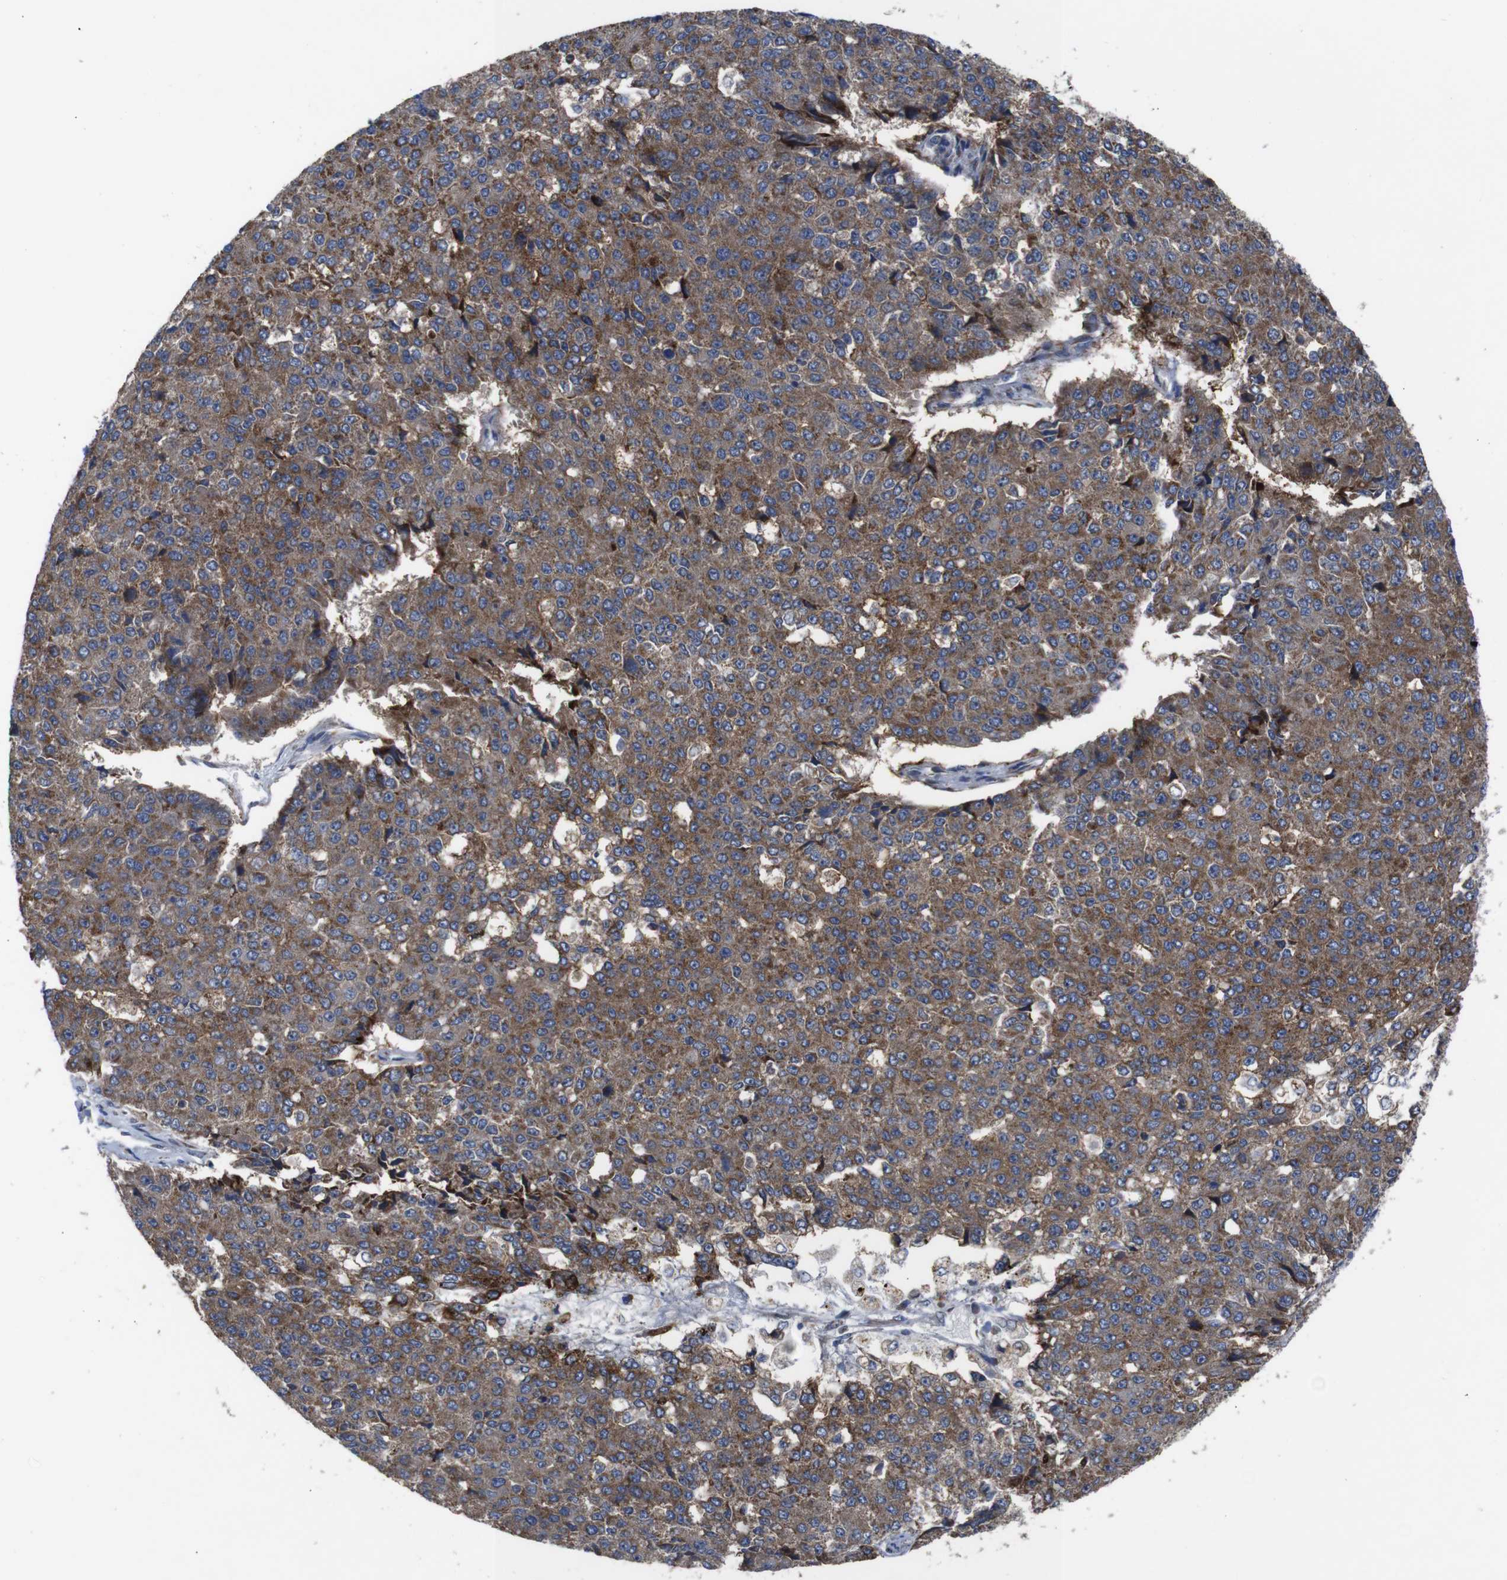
{"staining": {"intensity": "moderate", "quantity": ">75%", "location": "cytoplasmic/membranous"}, "tissue": "pancreatic cancer", "cell_type": "Tumor cells", "image_type": "cancer", "snomed": [{"axis": "morphology", "description": "Adenocarcinoma, NOS"}, {"axis": "topography", "description": "Pancreas"}], "caption": "IHC of pancreatic cancer (adenocarcinoma) demonstrates medium levels of moderate cytoplasmic/membranous expression in about >75% of tumor cells.", "gene": "CHST10", "patient": {"sex": "male", "age": 50}}